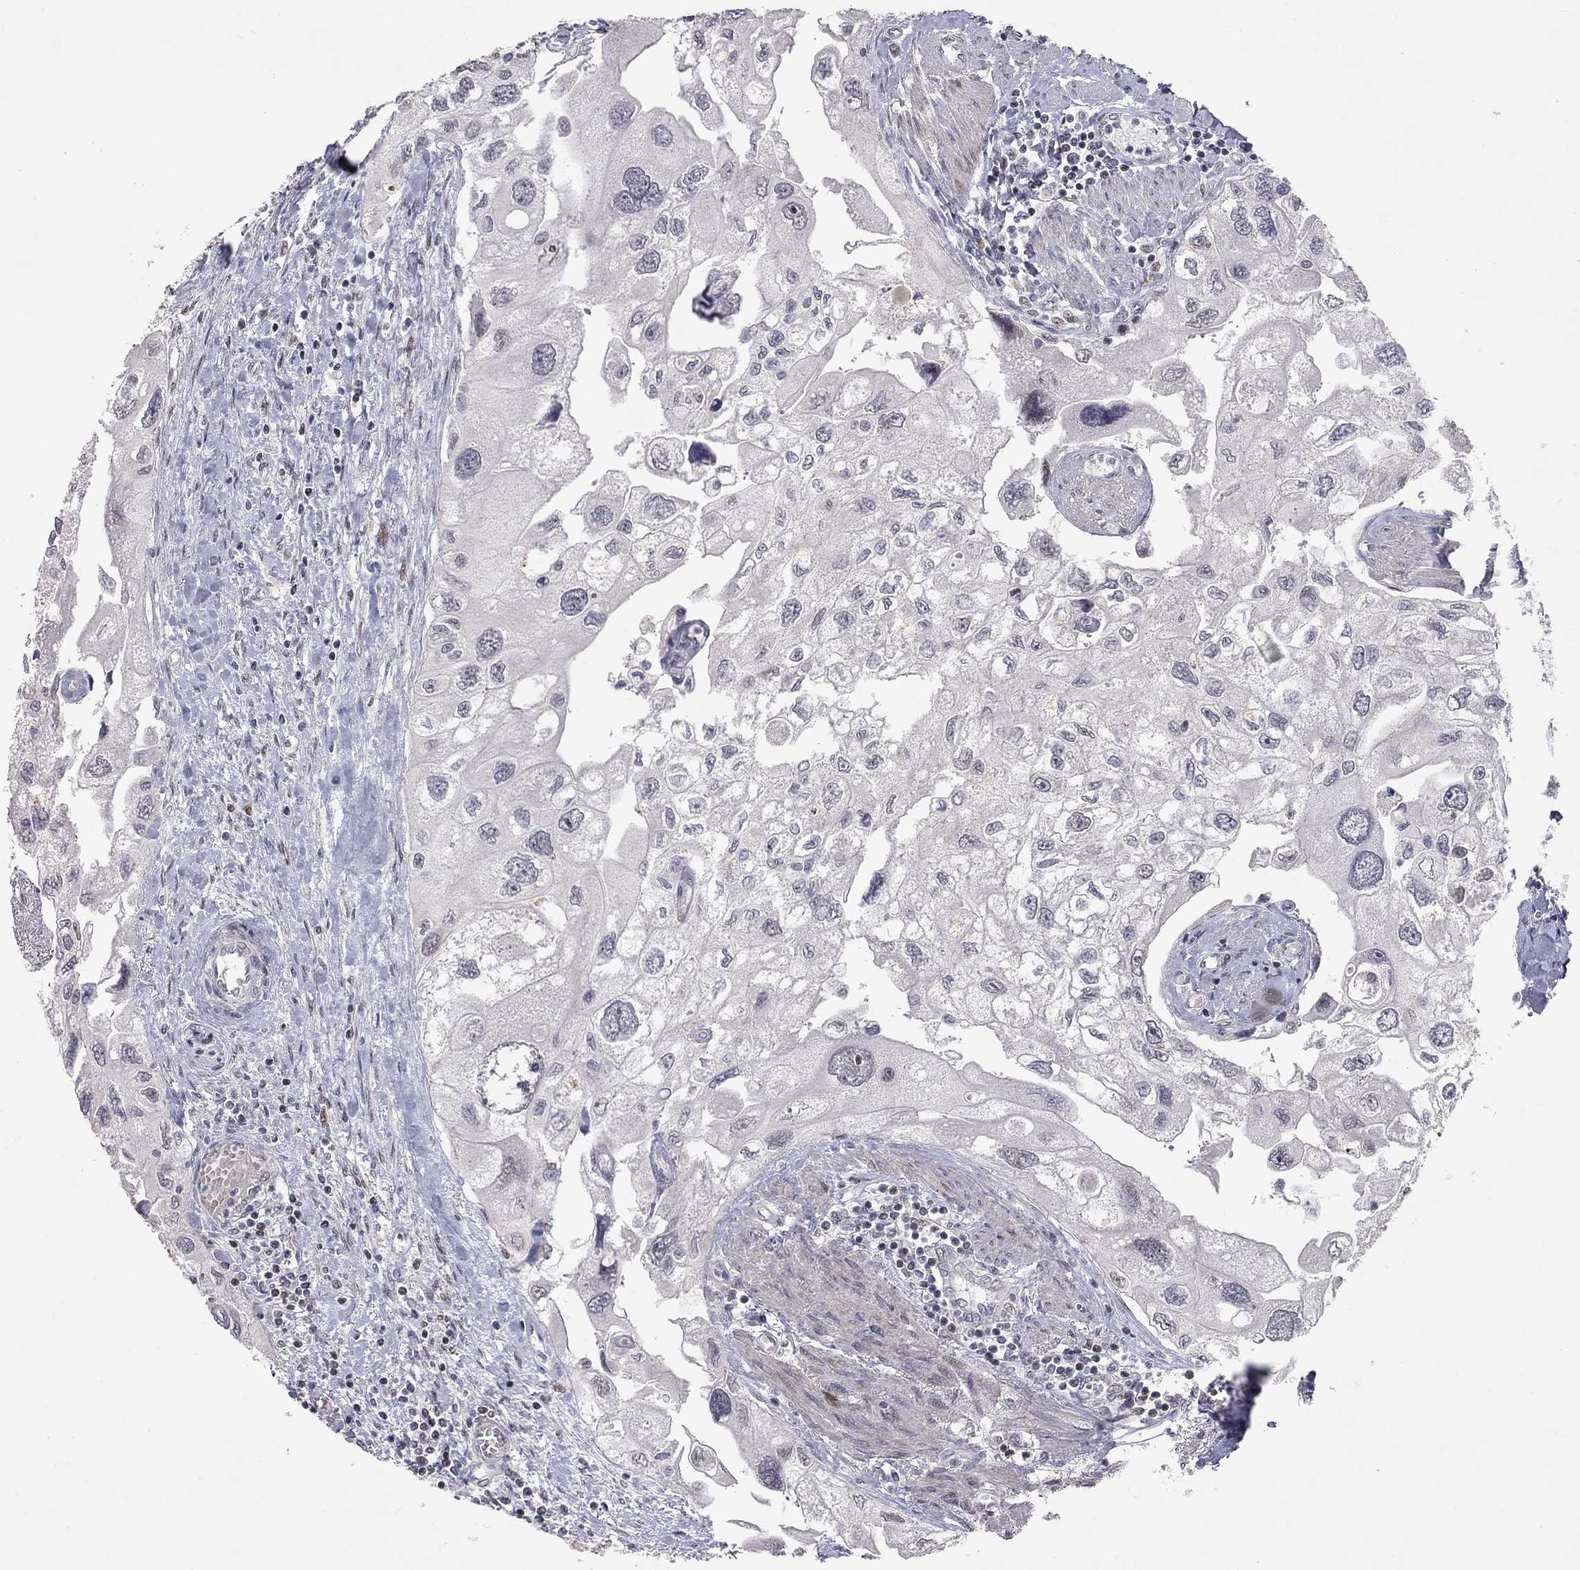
{"staining": {"intensity": "negative", "quantity": "none", "location": "none"}, "tissue": "urothelial cancer", "cell_type": "Tumor cells", "image_type": "cancer", "snomed": [{"axis": "morphology", "description": "Urothelial carcinoma, High grade"}, {"axis": "topography", "description": "Urinary bladder"}], "caption": "A micrograph of urothelial cancer stained for a protein reveals no brown staining in tumor cells.", "gene": "HDAC3", "patient": {"sex": "male", "age": 59}}